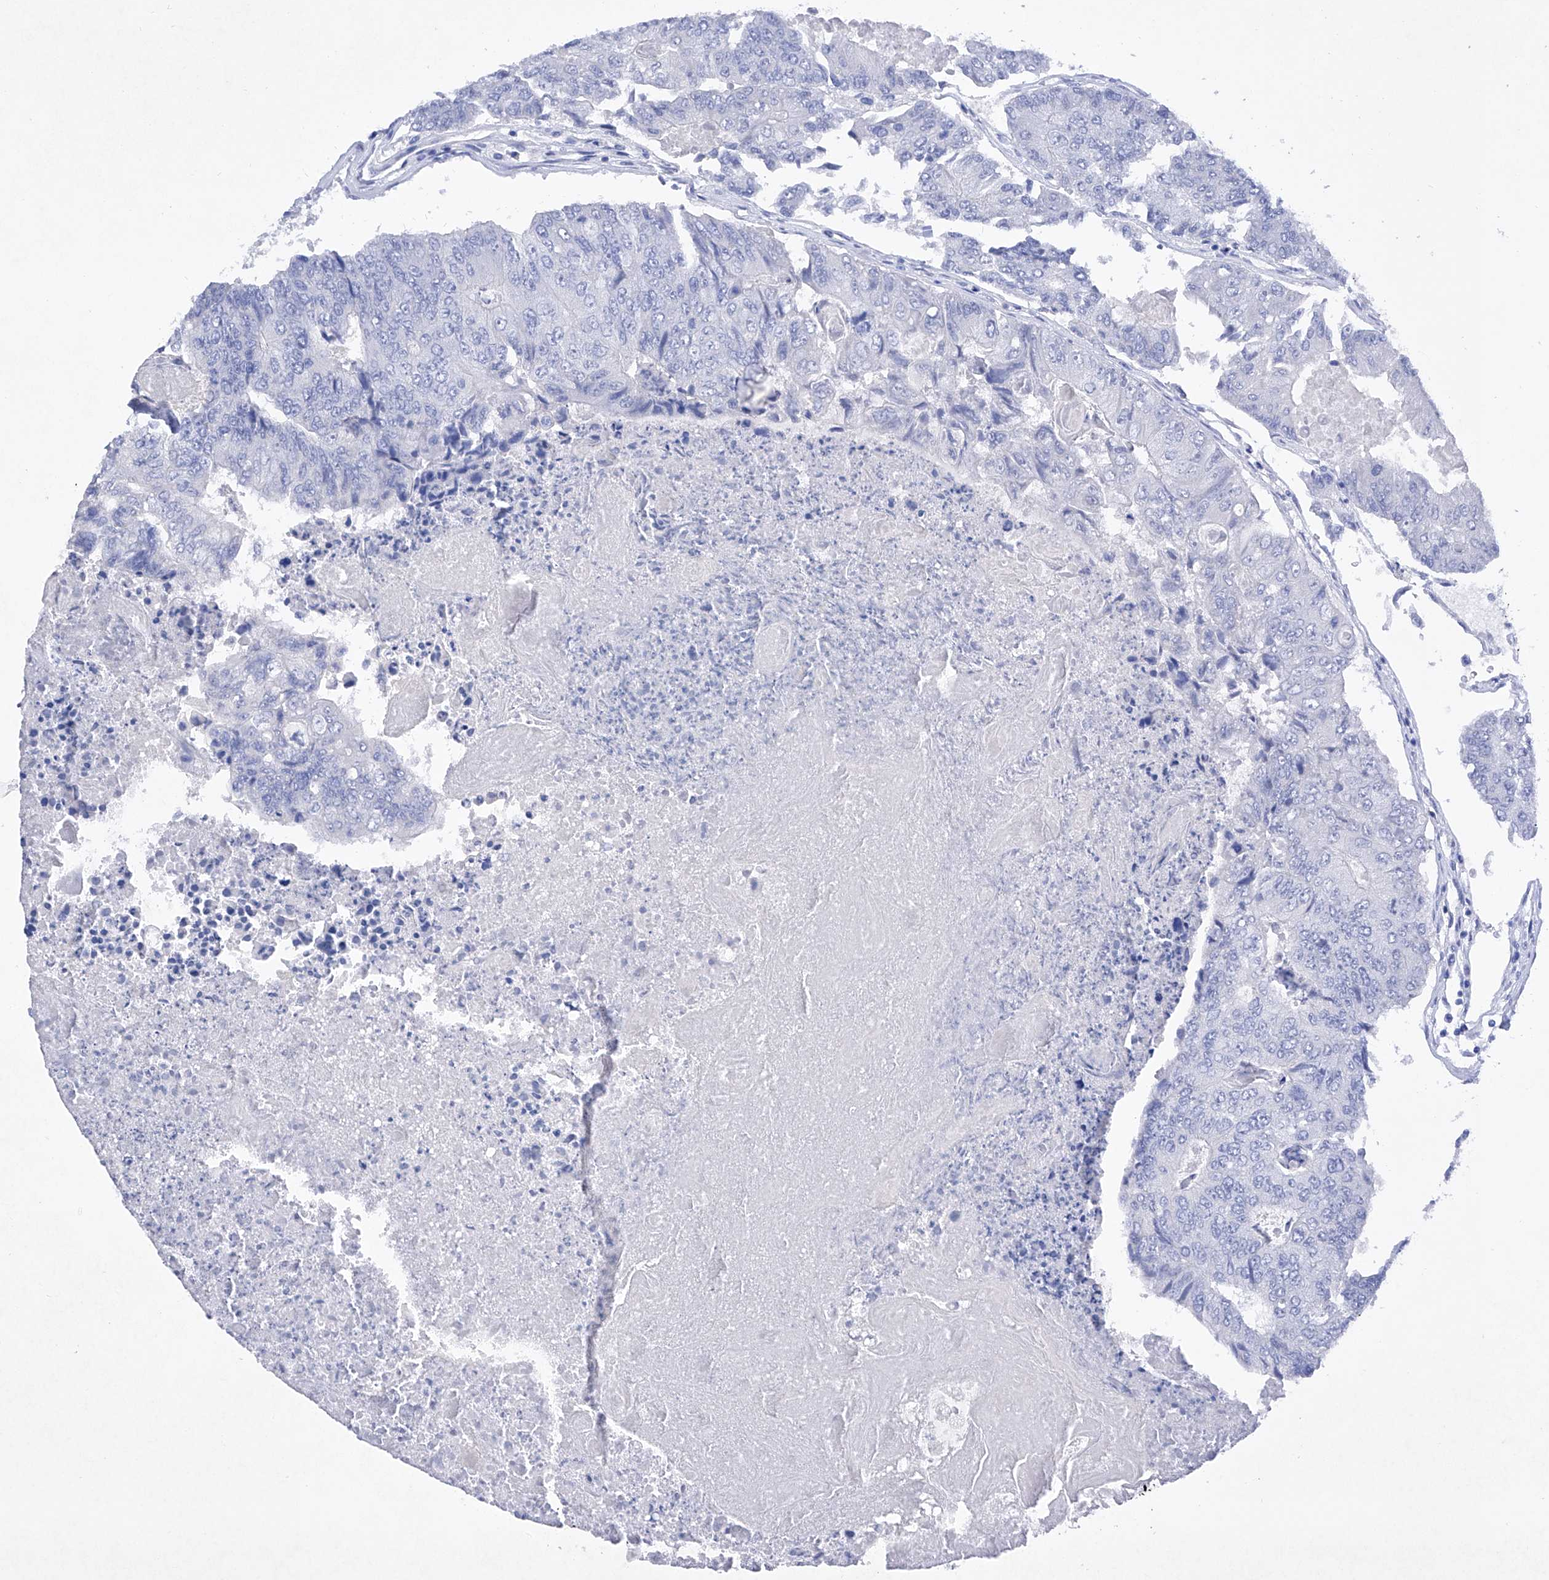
{"staining": {"intensity": "negative", "quantity": "none", "location": "none"}, "tissue": "colorectal cancer", "cell_type": "Tumor cells", "image_type": "cancer", "snomed": [{"axis": "morphology", "description": "Adenocarcinoma, NOS"}, {"axis": "topography", "description": "Colon"}], "caption": "A micrograph of human adenocarcinoma (colorectal) is negative for staining in tumor cells. The staining was performed using DAB to visualize the protein expression in brown, while the nuclei were stained in blue with hematoxylin (Magnification: 20x).", "gene": "BARX2", "patient": {"sex": "female", "age": 67}}